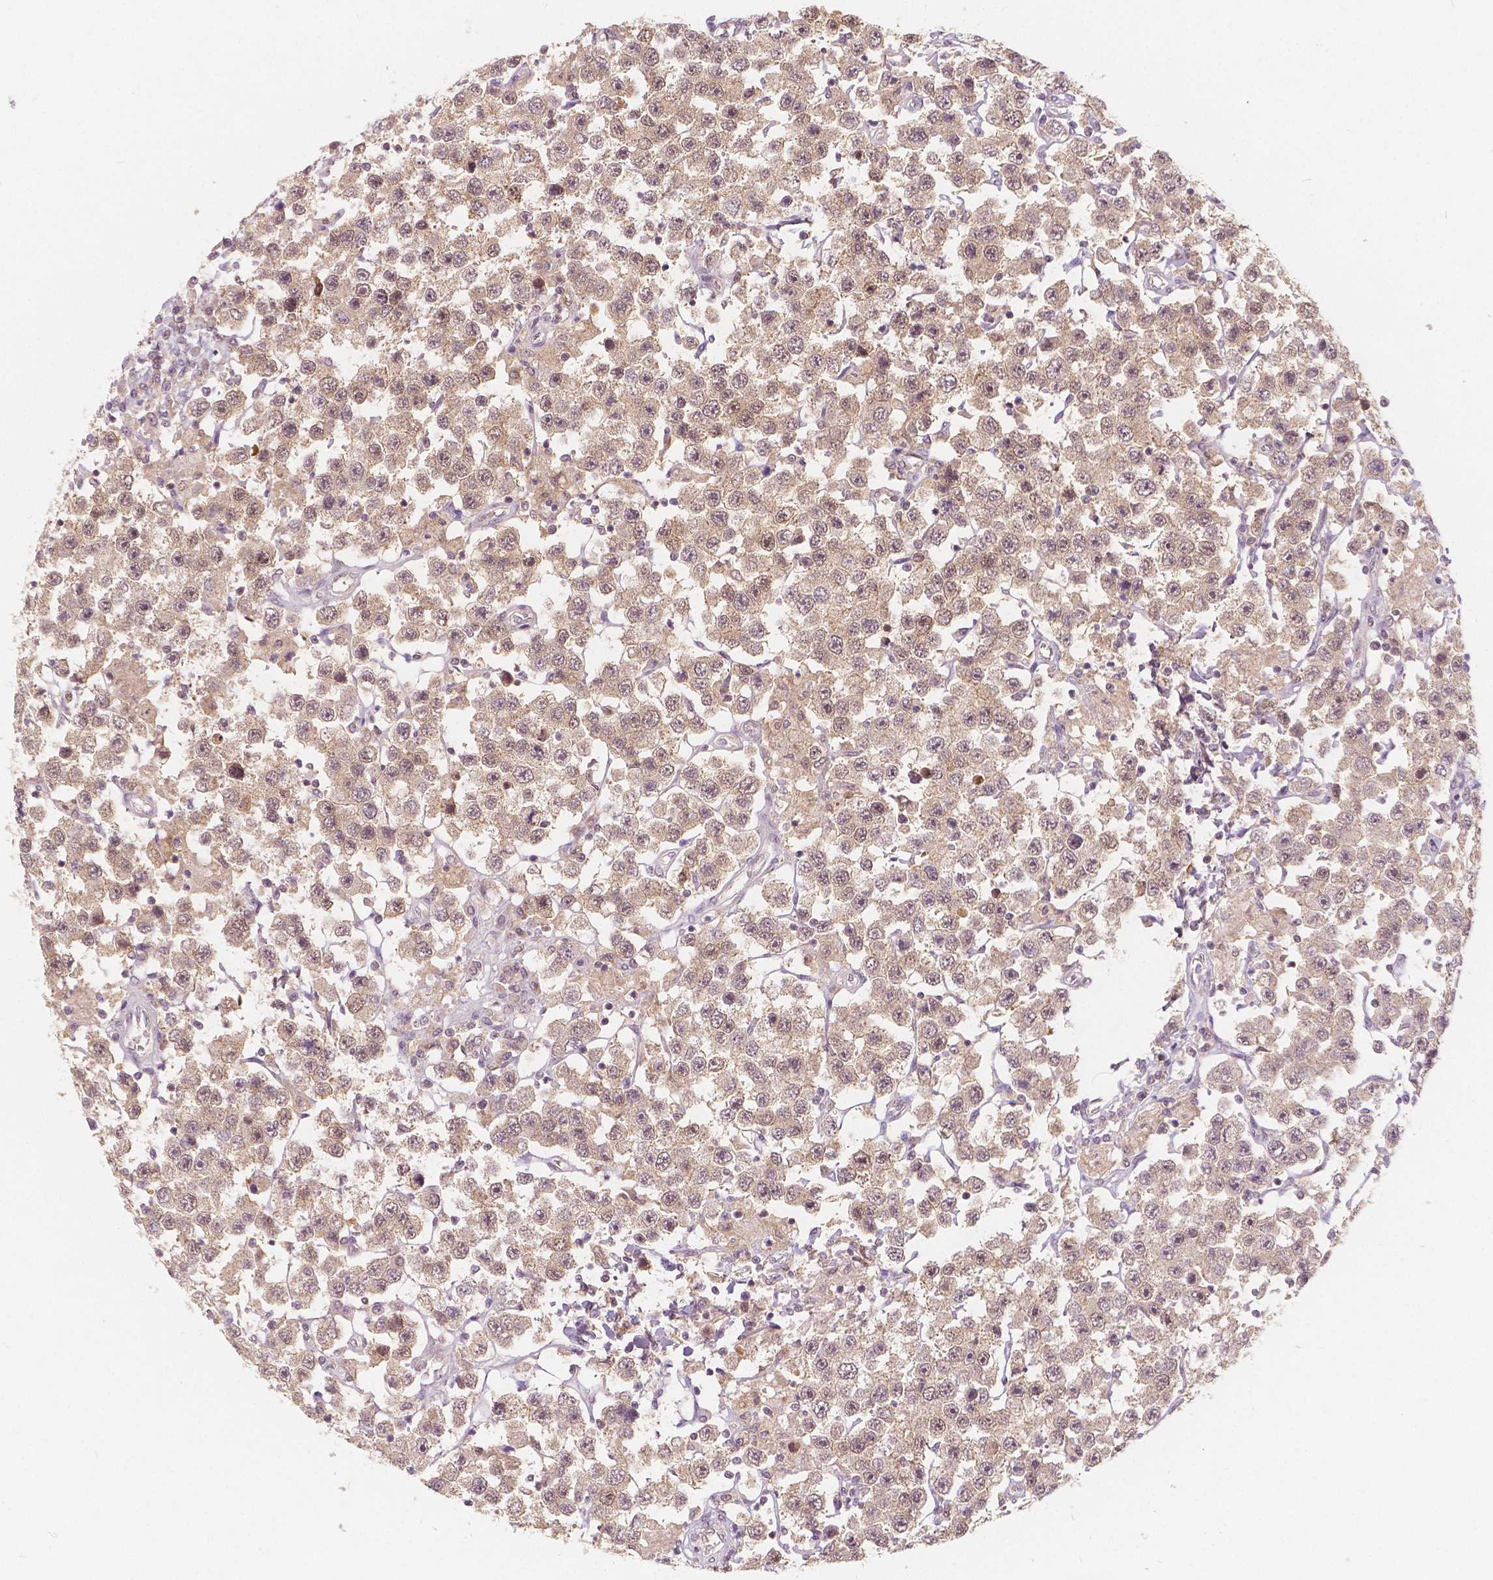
{"staining": {"intensity": "weak", "quantity": ">75%", "location": "cytoplasmic/membranous,nuclear"}, "tissue": "testis cancer", "cell_type": "Tumor cells", "image_type": "cancer", "snomed": [{"axis": "morphology", "description": "Seminoma, NOS"}, {"axis": "topography", "description": "Testis"}], "caption": "High-magnification brightfield microscopy of testis cancer stained with DAB (3,3'-diaminobenzidine) (brown) and counterstained with hematoxylin (blue). tumor cells exhibit weak cytoplasmic/membranous and nuclear positivity is seen in approximately>75% of cells.", "gene": "NAPRT", "patient": {"sex": "male", "age": 45}}